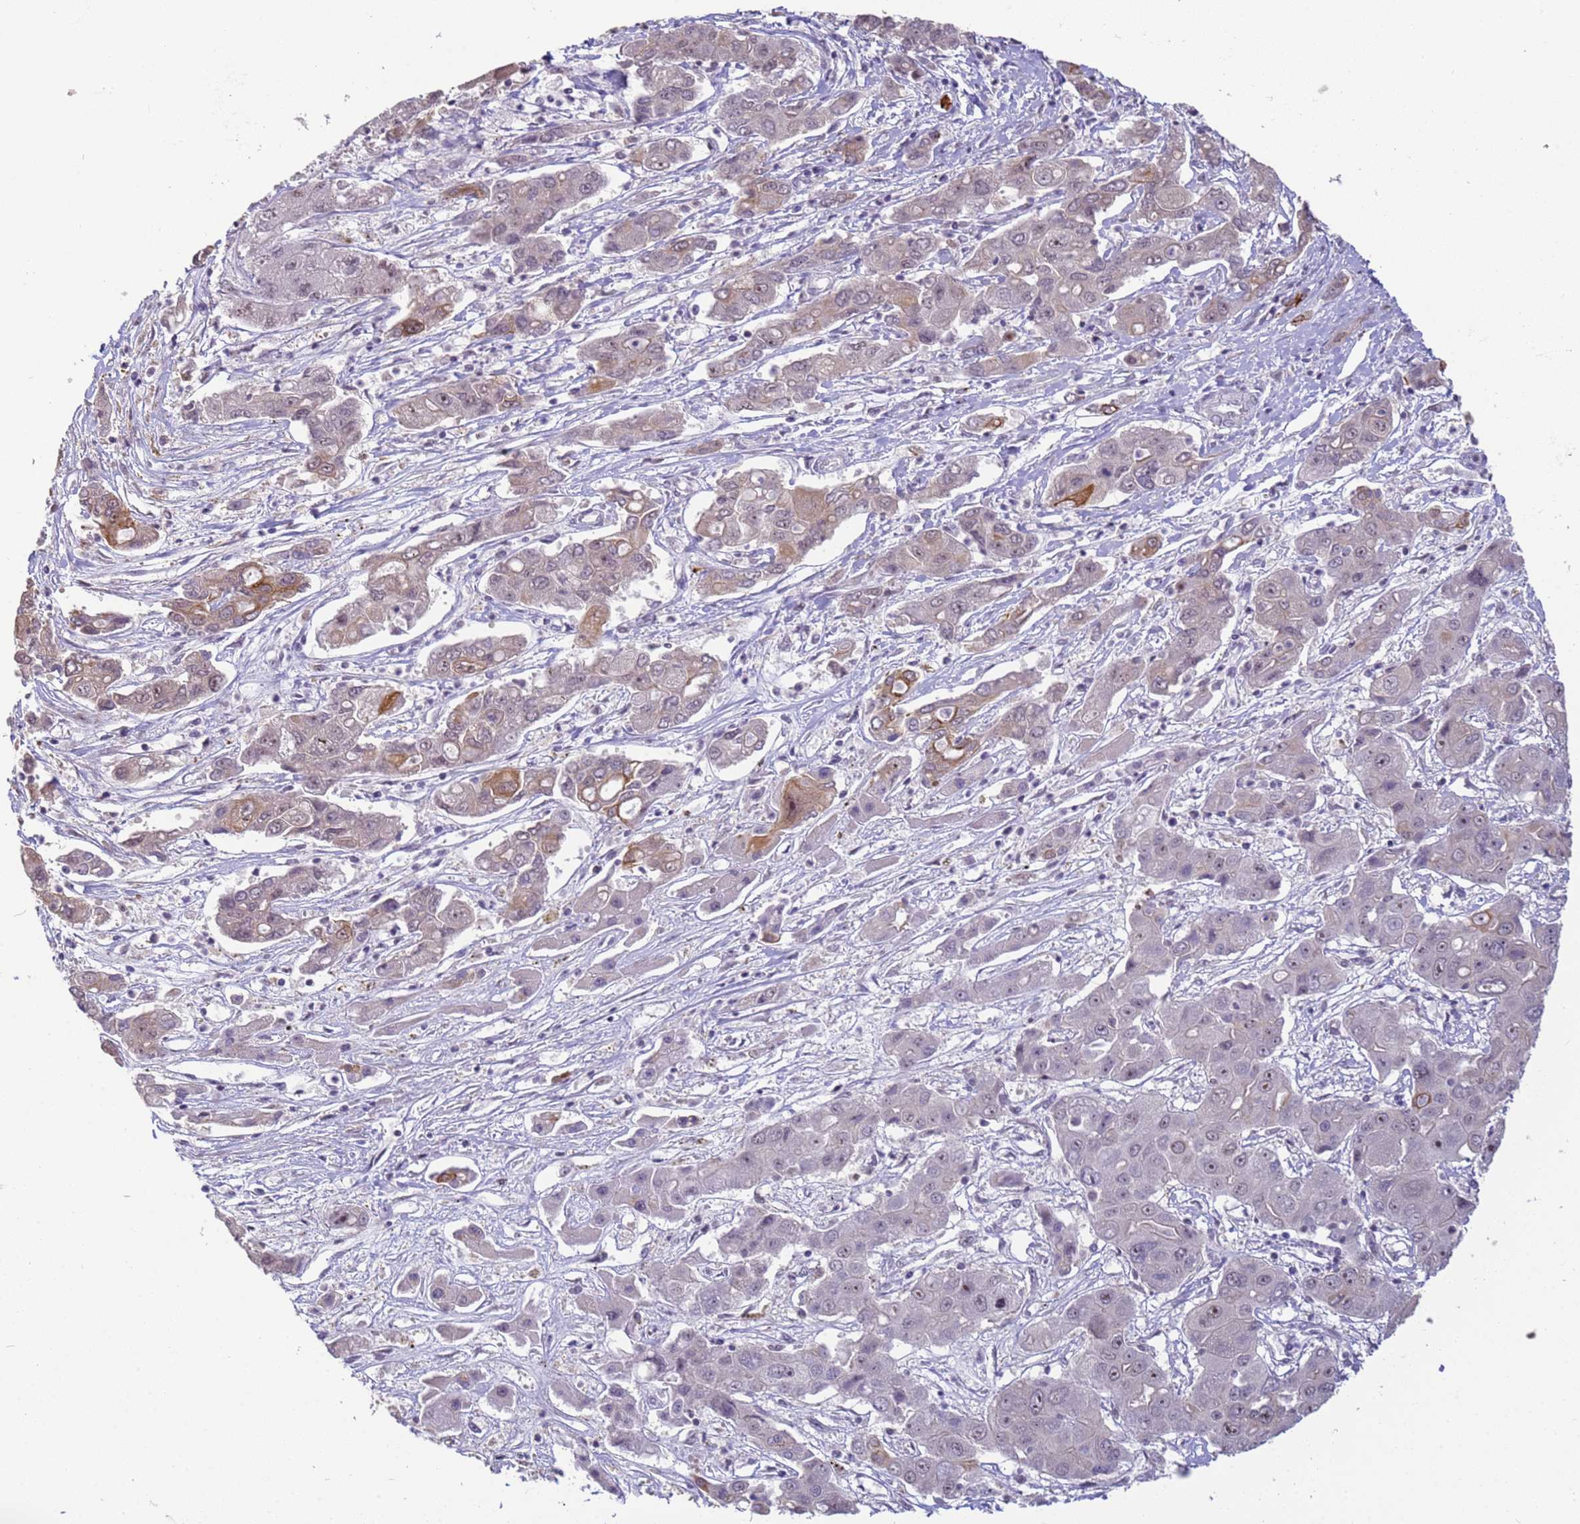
{"staining": {"intensity": "moderate", "quantity": "<25%", "location": "cytoplasmic/membranous"}, "tissue": "liver cancer", "cell_type": "Tumor cells", "image_type": "cancer", "snomed": [{"axis": "morphology", "description": "Cholangiocarcinoma"}, {"axis": "topography", "description": "Liver"}], "caption": "Moderate cytoplasmic/membranous protein staining is present in about <25% of tumor cells in liver cancer (cholangiocarcinoma). (IHC, brightfield microscopy, high magnification).", "gene": "VWA3A", "patient": {"sex": "male", "age": 67}}